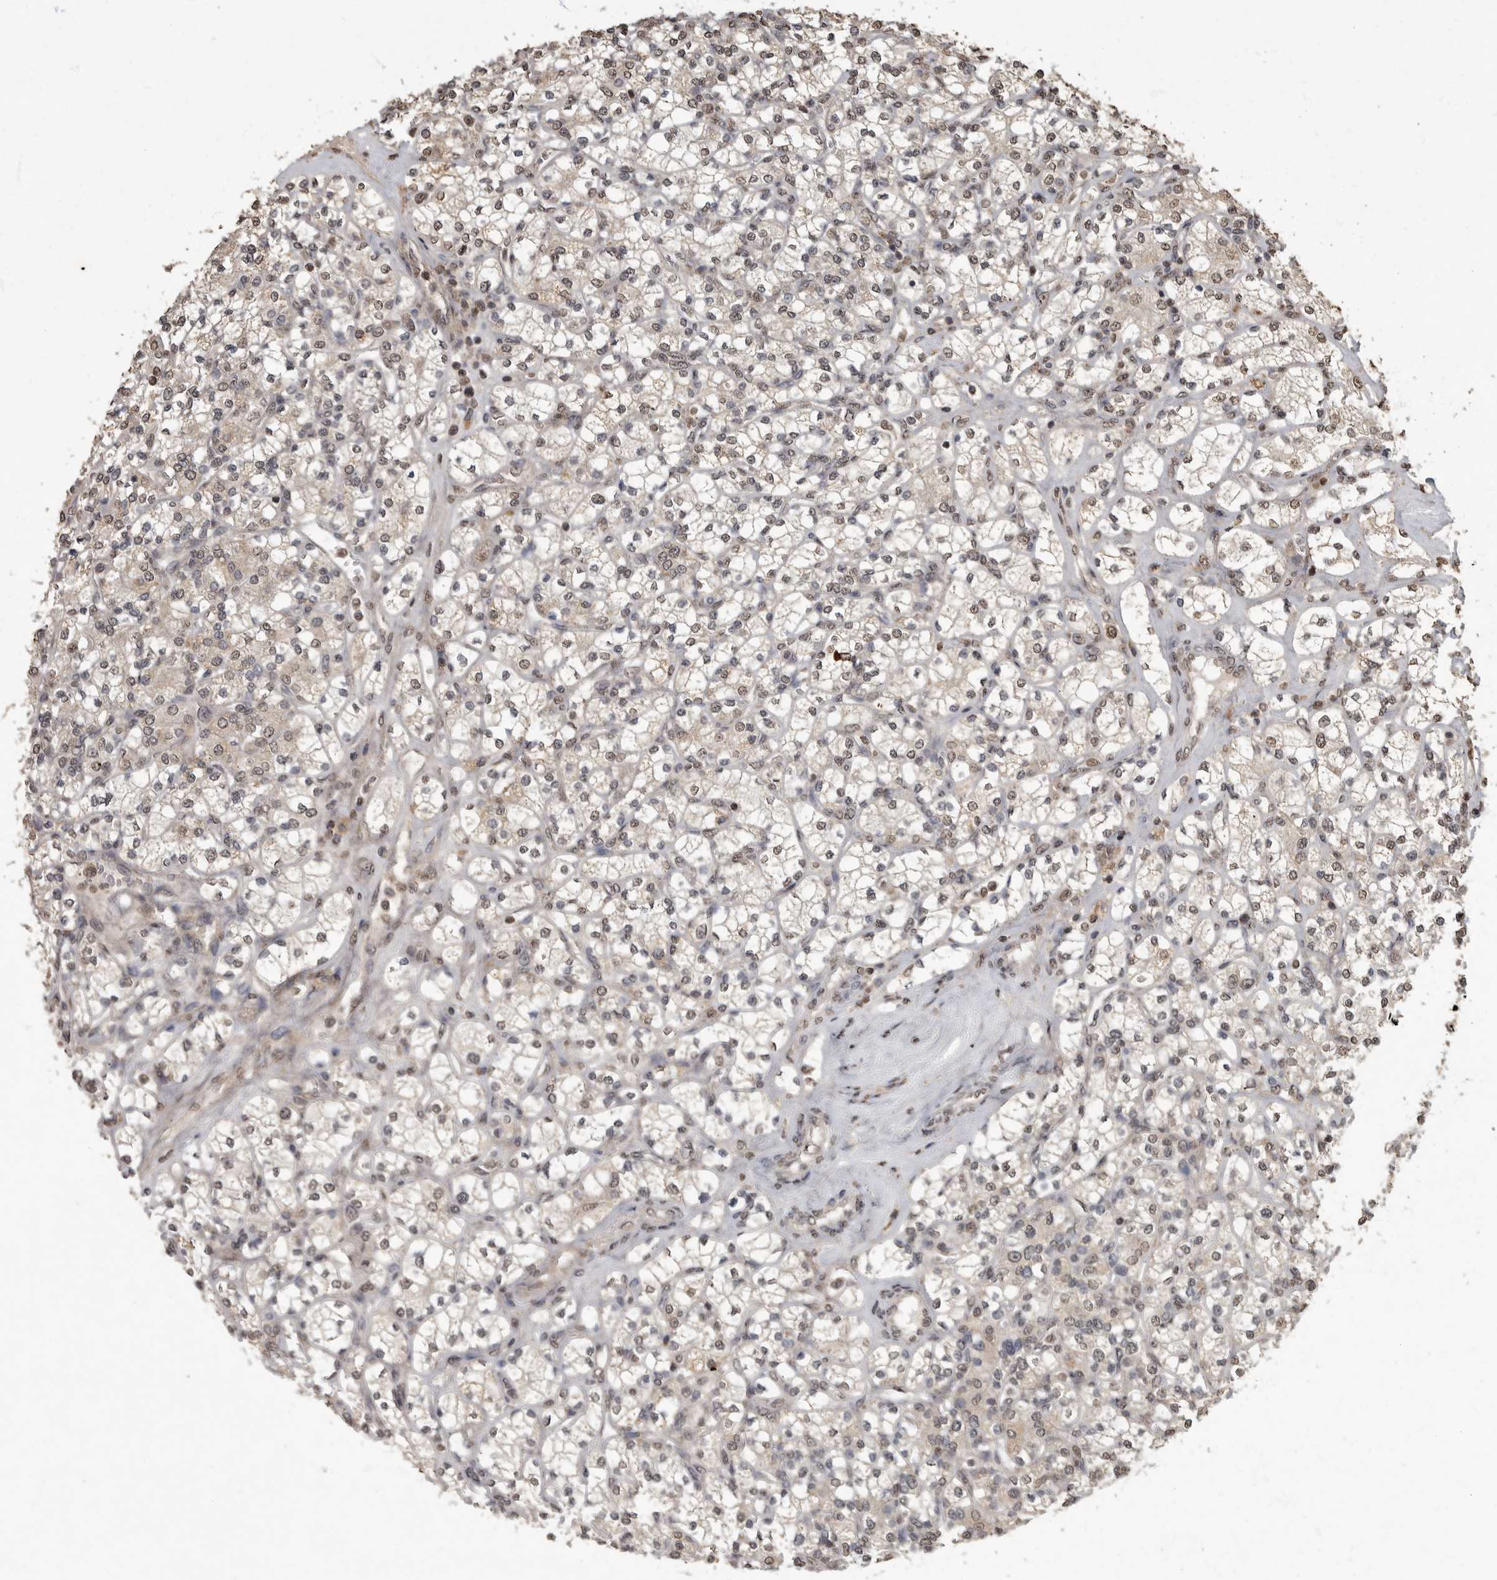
{"staining": {"intensity": "weak", "quantity": ">75%", "location": "nuclear"}, "tissue": "renal cancer", "cell_type": "Tumor cells", "image_type": "cancer", "snomed": [{"axis": "morphology", "description": "Adenocarcinoma, NOS"}, {"axis": "topography", "description": "Kidney"}], "caption": "DAB immunohistochemical staining of human renal cancer (adenocarcinoma) reveals weak nuclear protein staining in about >75% of tumor cells.", "gene": "MAFG", "patient": {"sex": "male", "age": 77}}